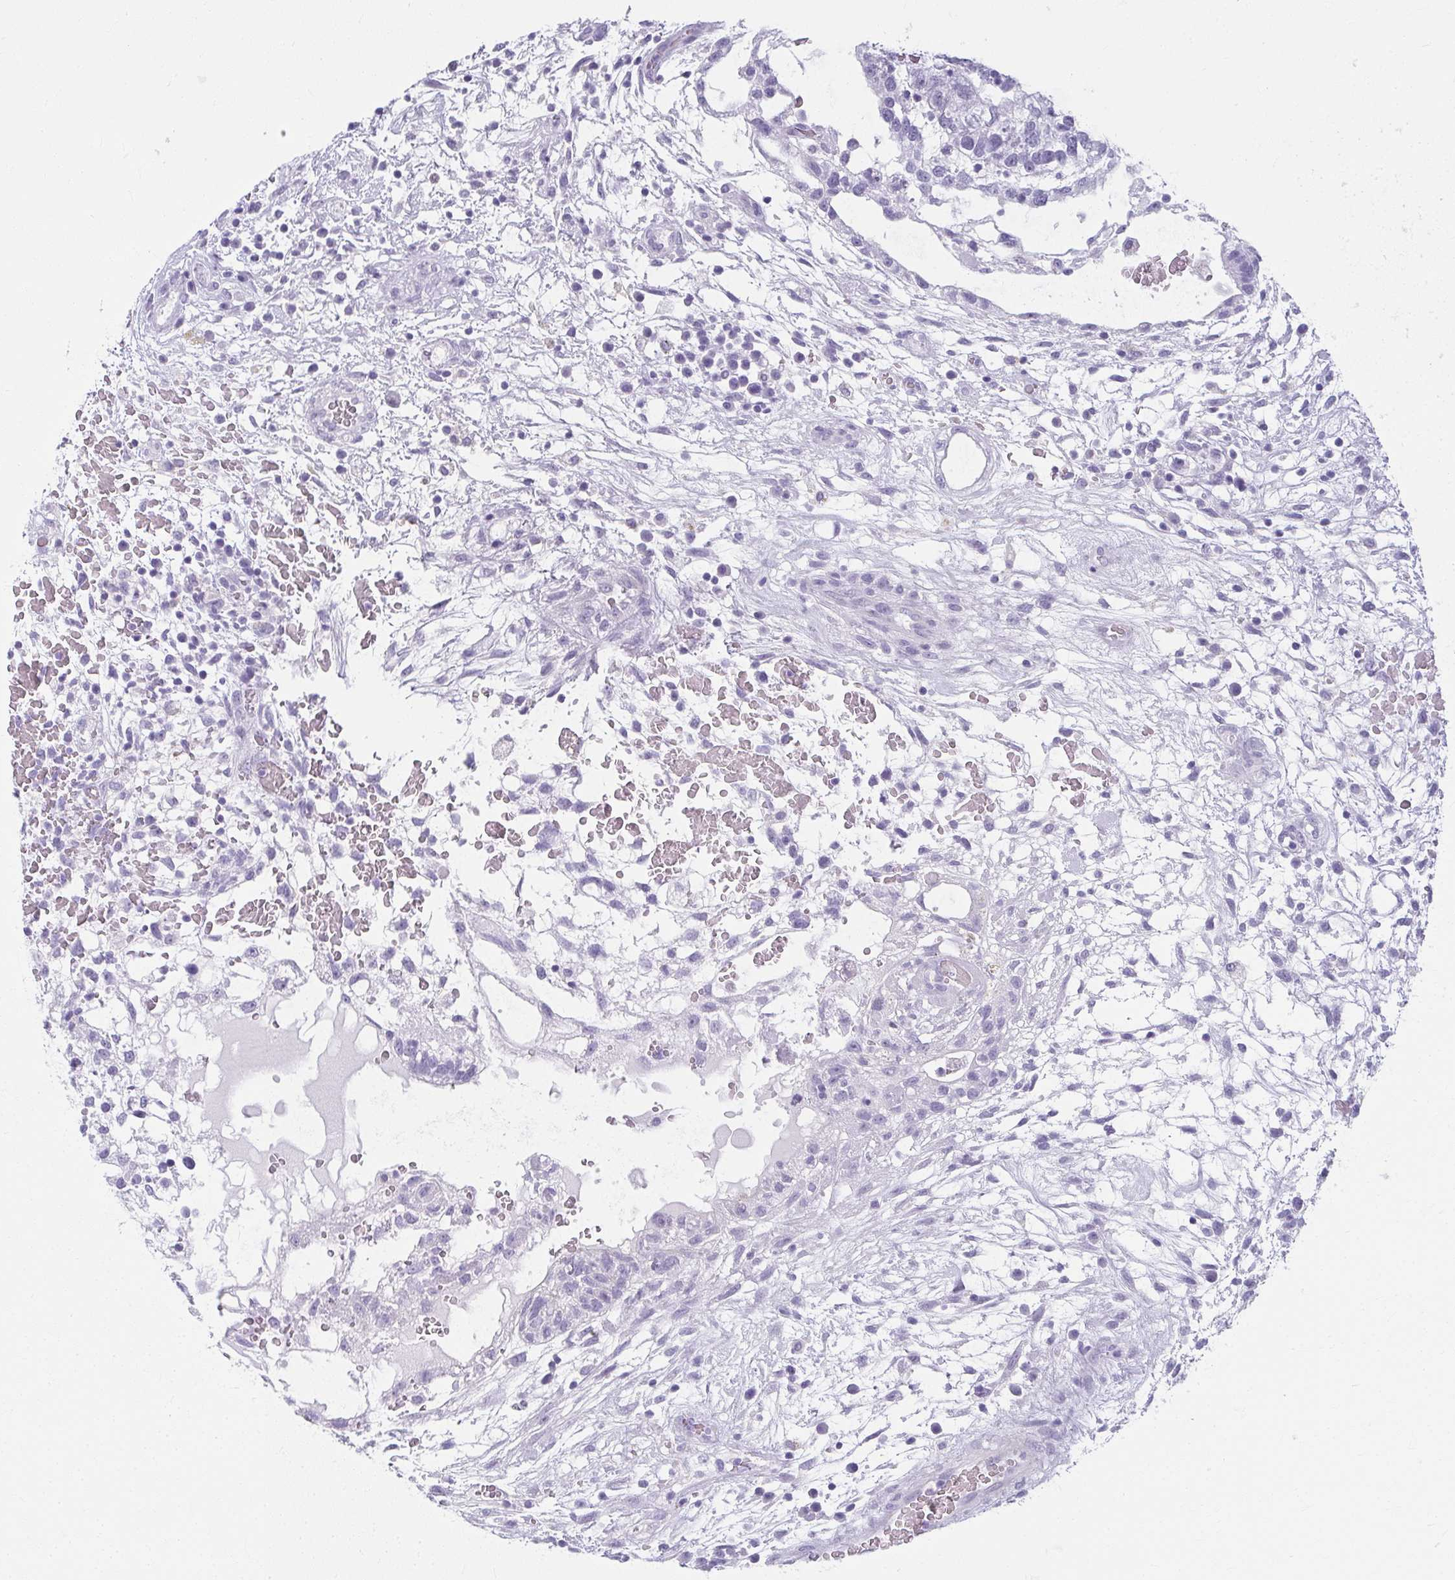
{"staining": {"intensity": "negative", "quantity": "none", "location": "none"}, "tissue": "testis cancer", "cell_type": "Tumor cells", "image_type": "cancer", "snomed": [{"axis": "morphology", "description": "Normal tissue, NOS"}, {"axis": "morphology", "description": "Carcinoma, Embryonal, NOS"}, {"axis": "topography", "description": "Testis"}], "caption": "Tumor cells are negative for protein expression in human testis embryonal carcinoma.", "gene": "MOBP", "patient": {"sex": "male", "age": 32}}